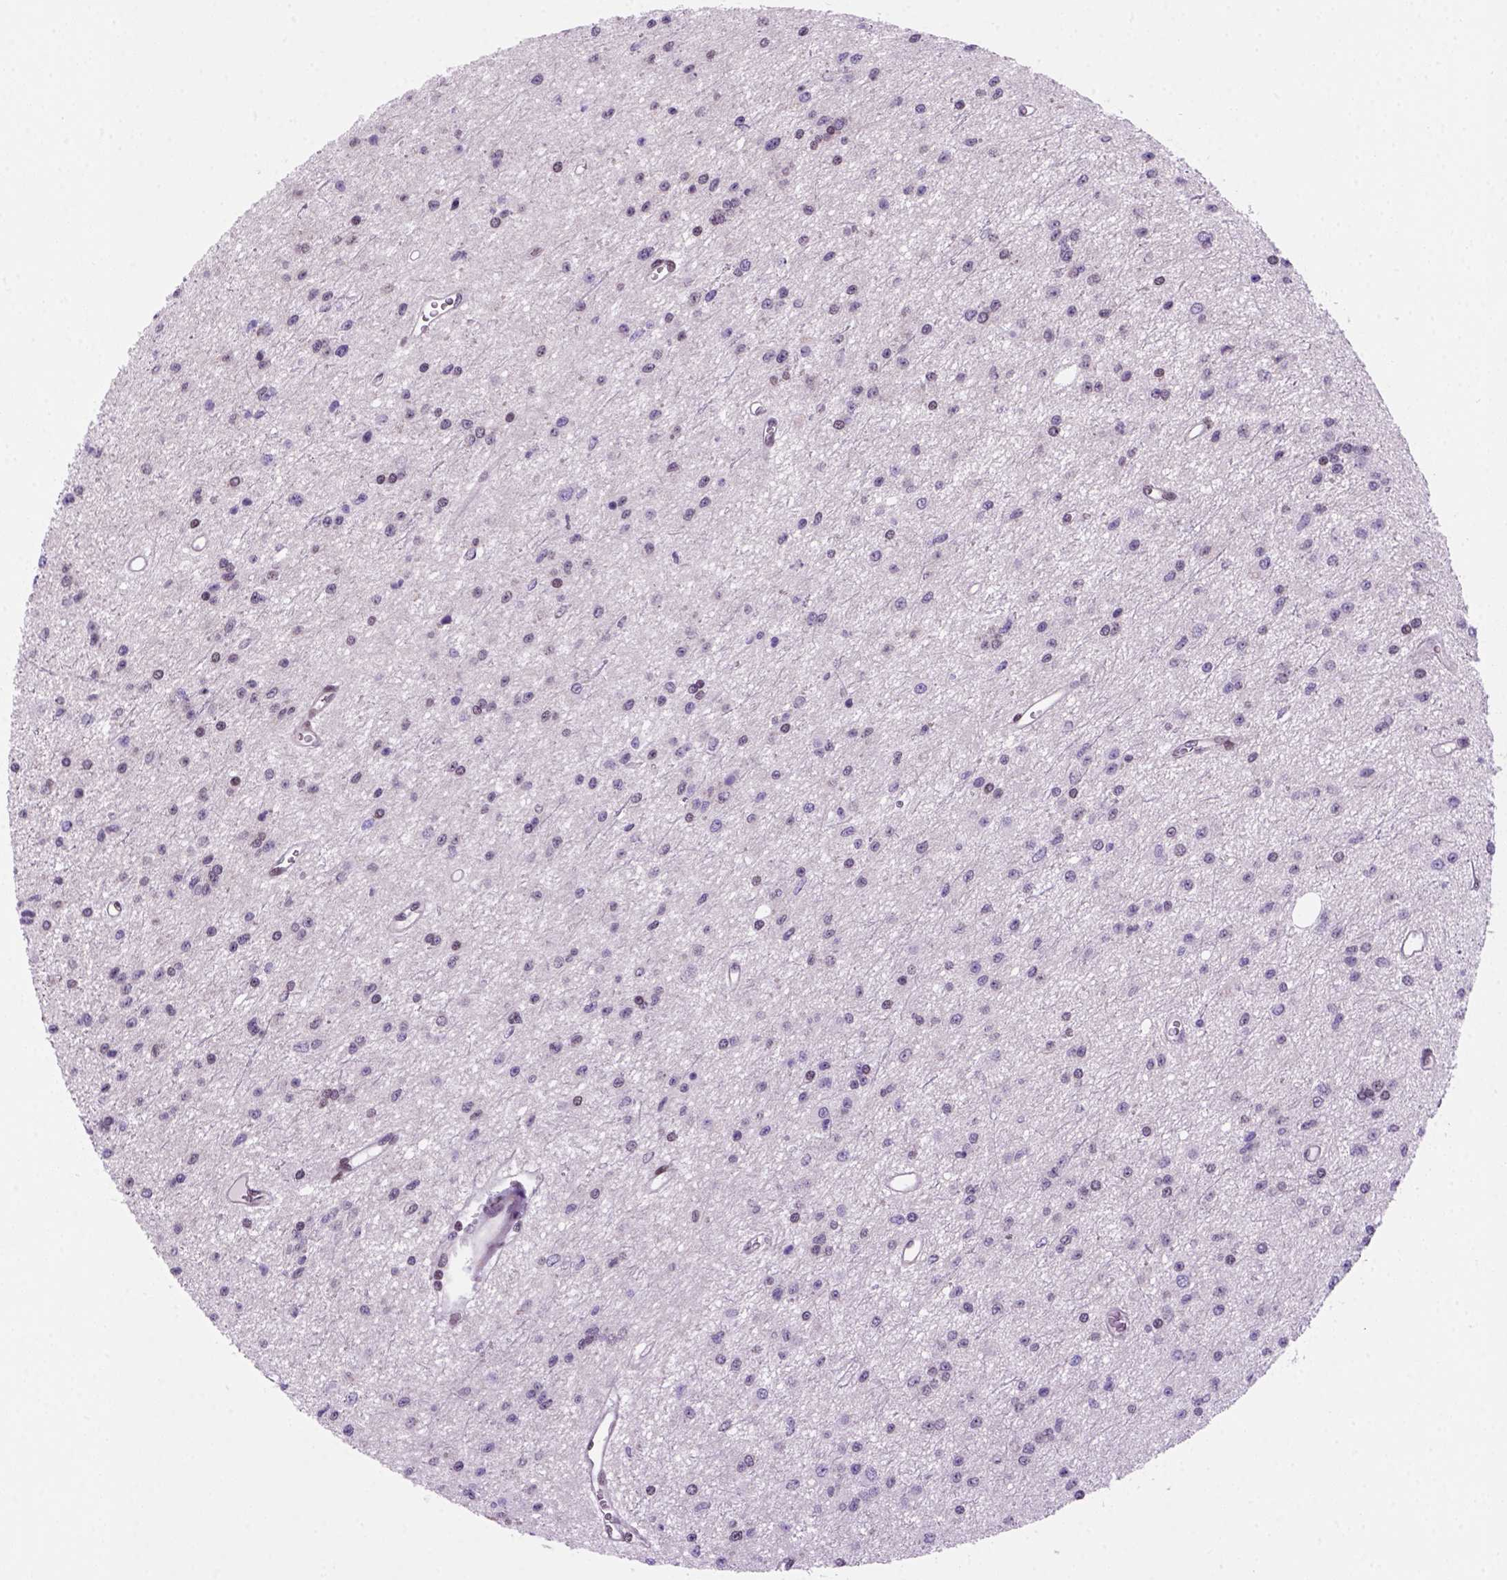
{"staining": {"intensity": "negative", "quantity": "none", "location": "none"}, "tissue": "glioma", "cell_type": "Tumor cells", "image_type": "cancer", "snomed": [{"axis": "morphology", "description": "Glioma, malignant, Low grade"}, {"axis": "topography", "description": "Brain"}], "caption": "DAB immunohistochemical staining of human malignant low-grade glioma shows no significant expression in tumor cells.", "gene": "MGMT", "patient": {"sex": "female", "age": 45}}